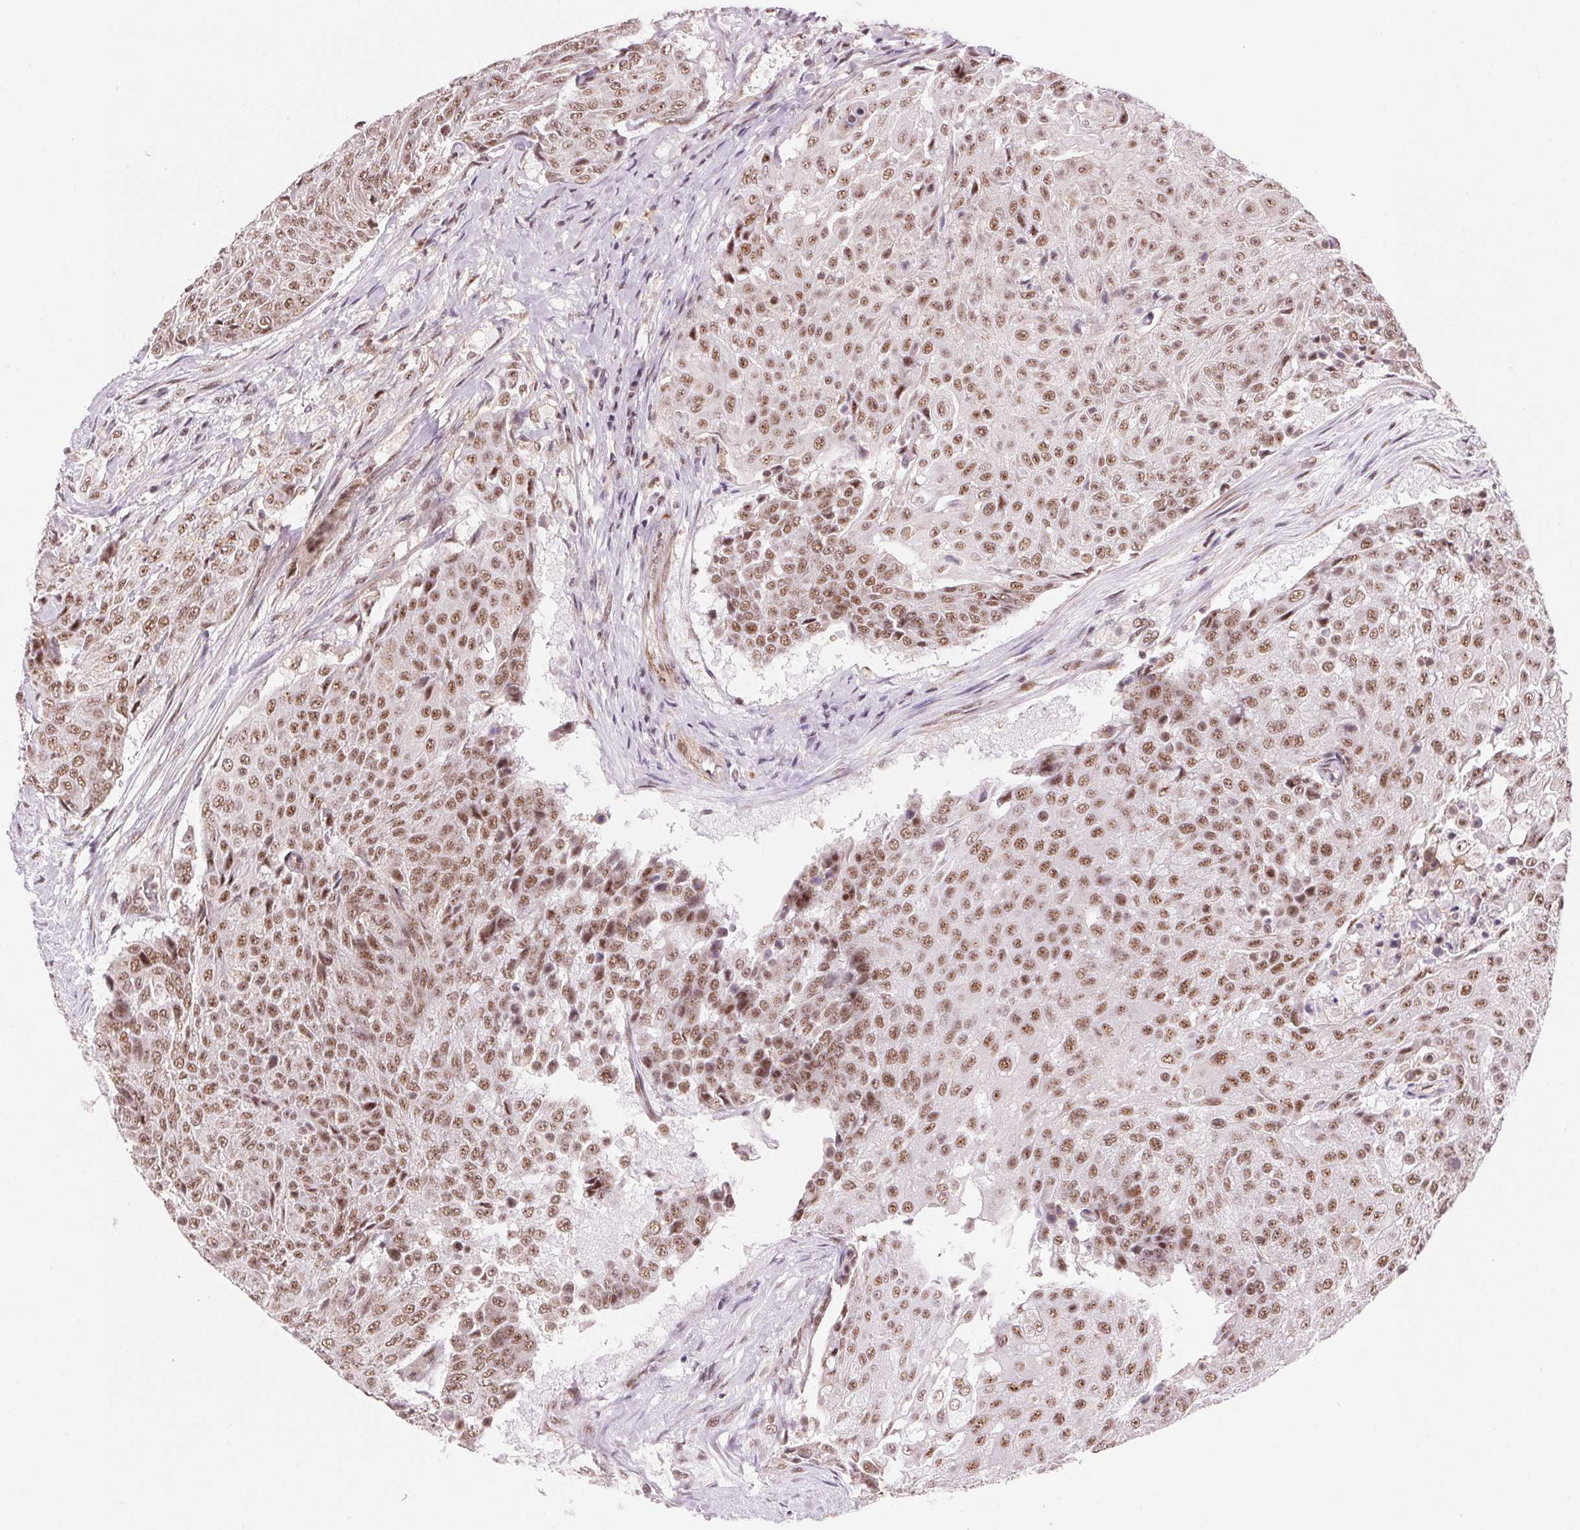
{"staining": {"intensity": "moderate", "quantity": ">75%", "location": "nuclear"}, "tissue": "urothelial cancer", "cell_type": "Tumor cells", "image_type": "cancer", "snomed": [{"axis": "morphology", "description": "Urothelial carcinoma, High grade"}, {"axis": "topography", "description": "Urinary bladder"}], "caption": "Moderate nuclear protein expression is appreciated in about >75% of tumor cells in high-grade urothelial carcinoma. (IHC, brightfield microscopy, high magnification).", "gene": "HNRNPDL", "patient": {"sex": "female", "age": 63}}